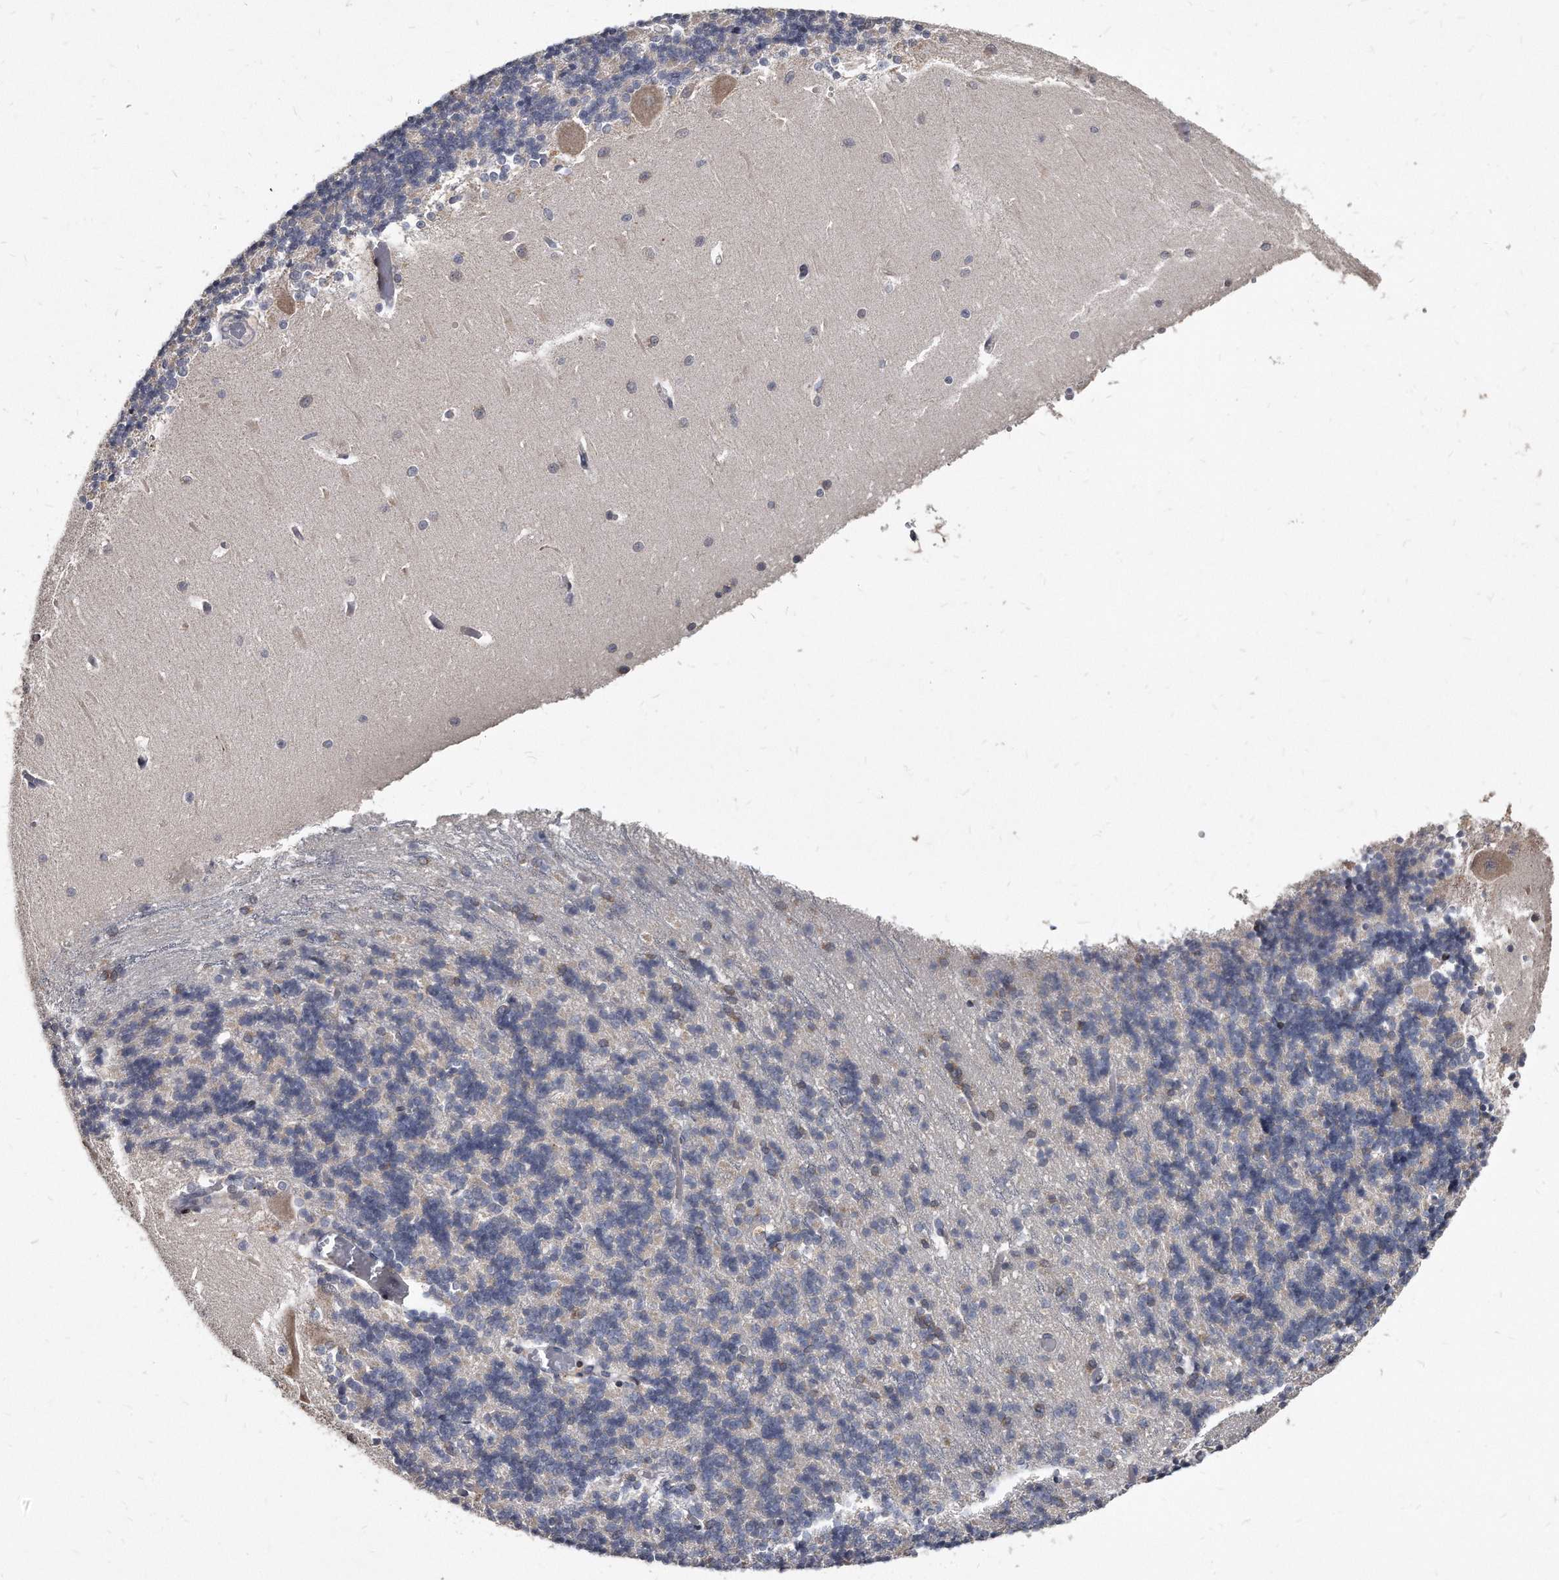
{"staining": {"intensity": "negative", "quantity": "none", "location": "none"}, "tissue": "cerebellum", "cell_type": "Cells in granular layer", "image_type": "normal", "snomed": [{"axis": "morphology", "description": "Normal tissue, NOS"}, {"axis": "topography", "description": "Cerebellum"}], "caption": "This is an immunohistochemistry (IHC) histopathology image of unremarkable cerebellum. There is no expression in cells in granular layer.", "gene": "KLHDC3", "patient": {"sex": "male", "age": 37}}